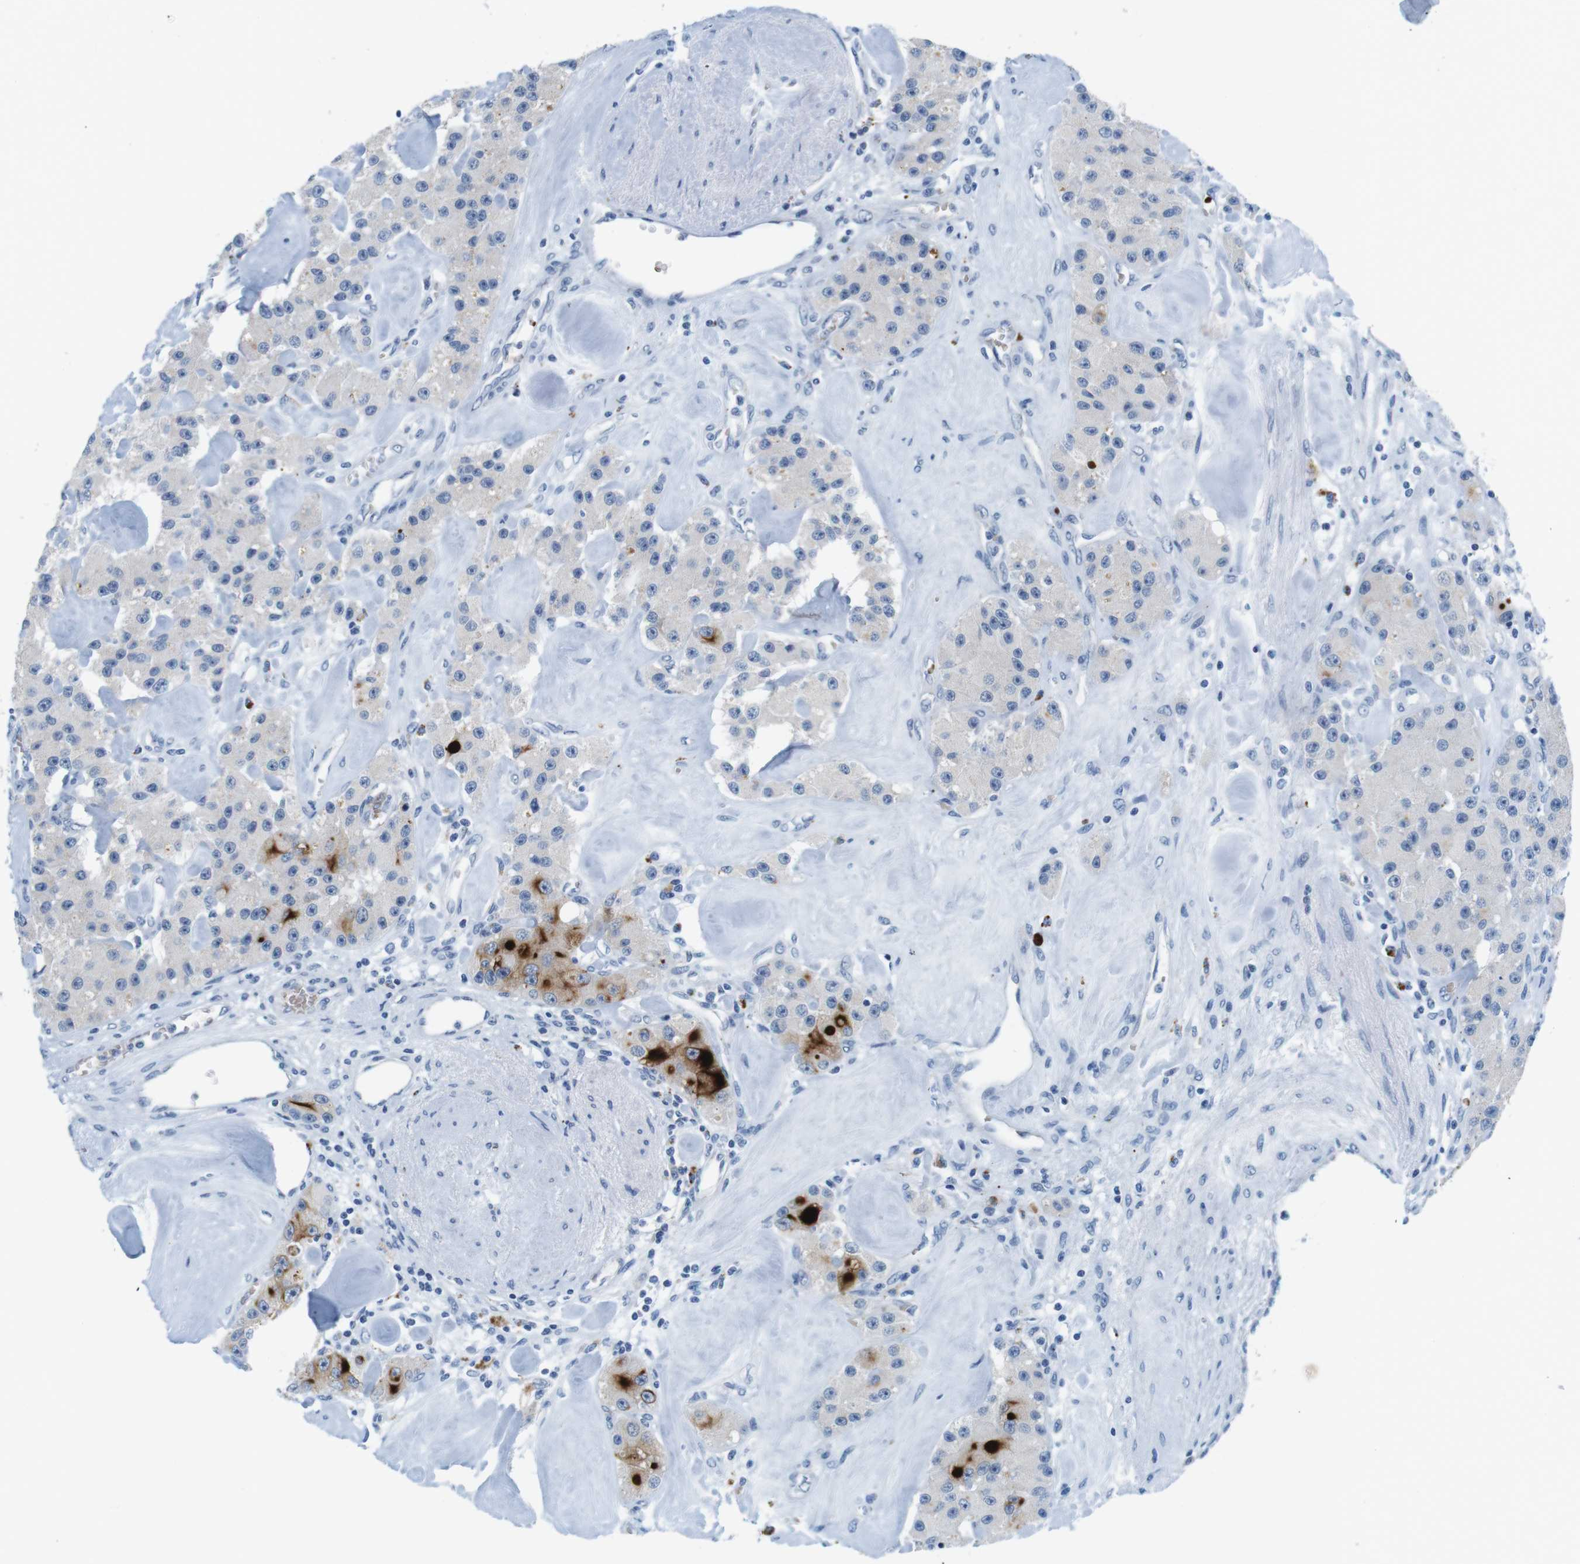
{"staining": {"intensity": "strong", "quantity": "<25%", "location": "cytoplasmic/membranous"}, "tissue": "carcinoid", "cell_type": "Tumor cells", "image_type": "cancer", "snomed": [{"axis": "morphology", "description": "Carcinoid, malignant, NOS"}, {"axis": "topography", "description": "Pancreas"}], "caption": "Immunohistochemistry (DAB (3,3'-diaminobenzidine)) staining of human carcinoid exhibits strong cytoplasmic/membranous protein positivity in approximately <25% of tumor cells.", "gene": "TFAP2C", "patient": {"sex": "male", "age": 41}}